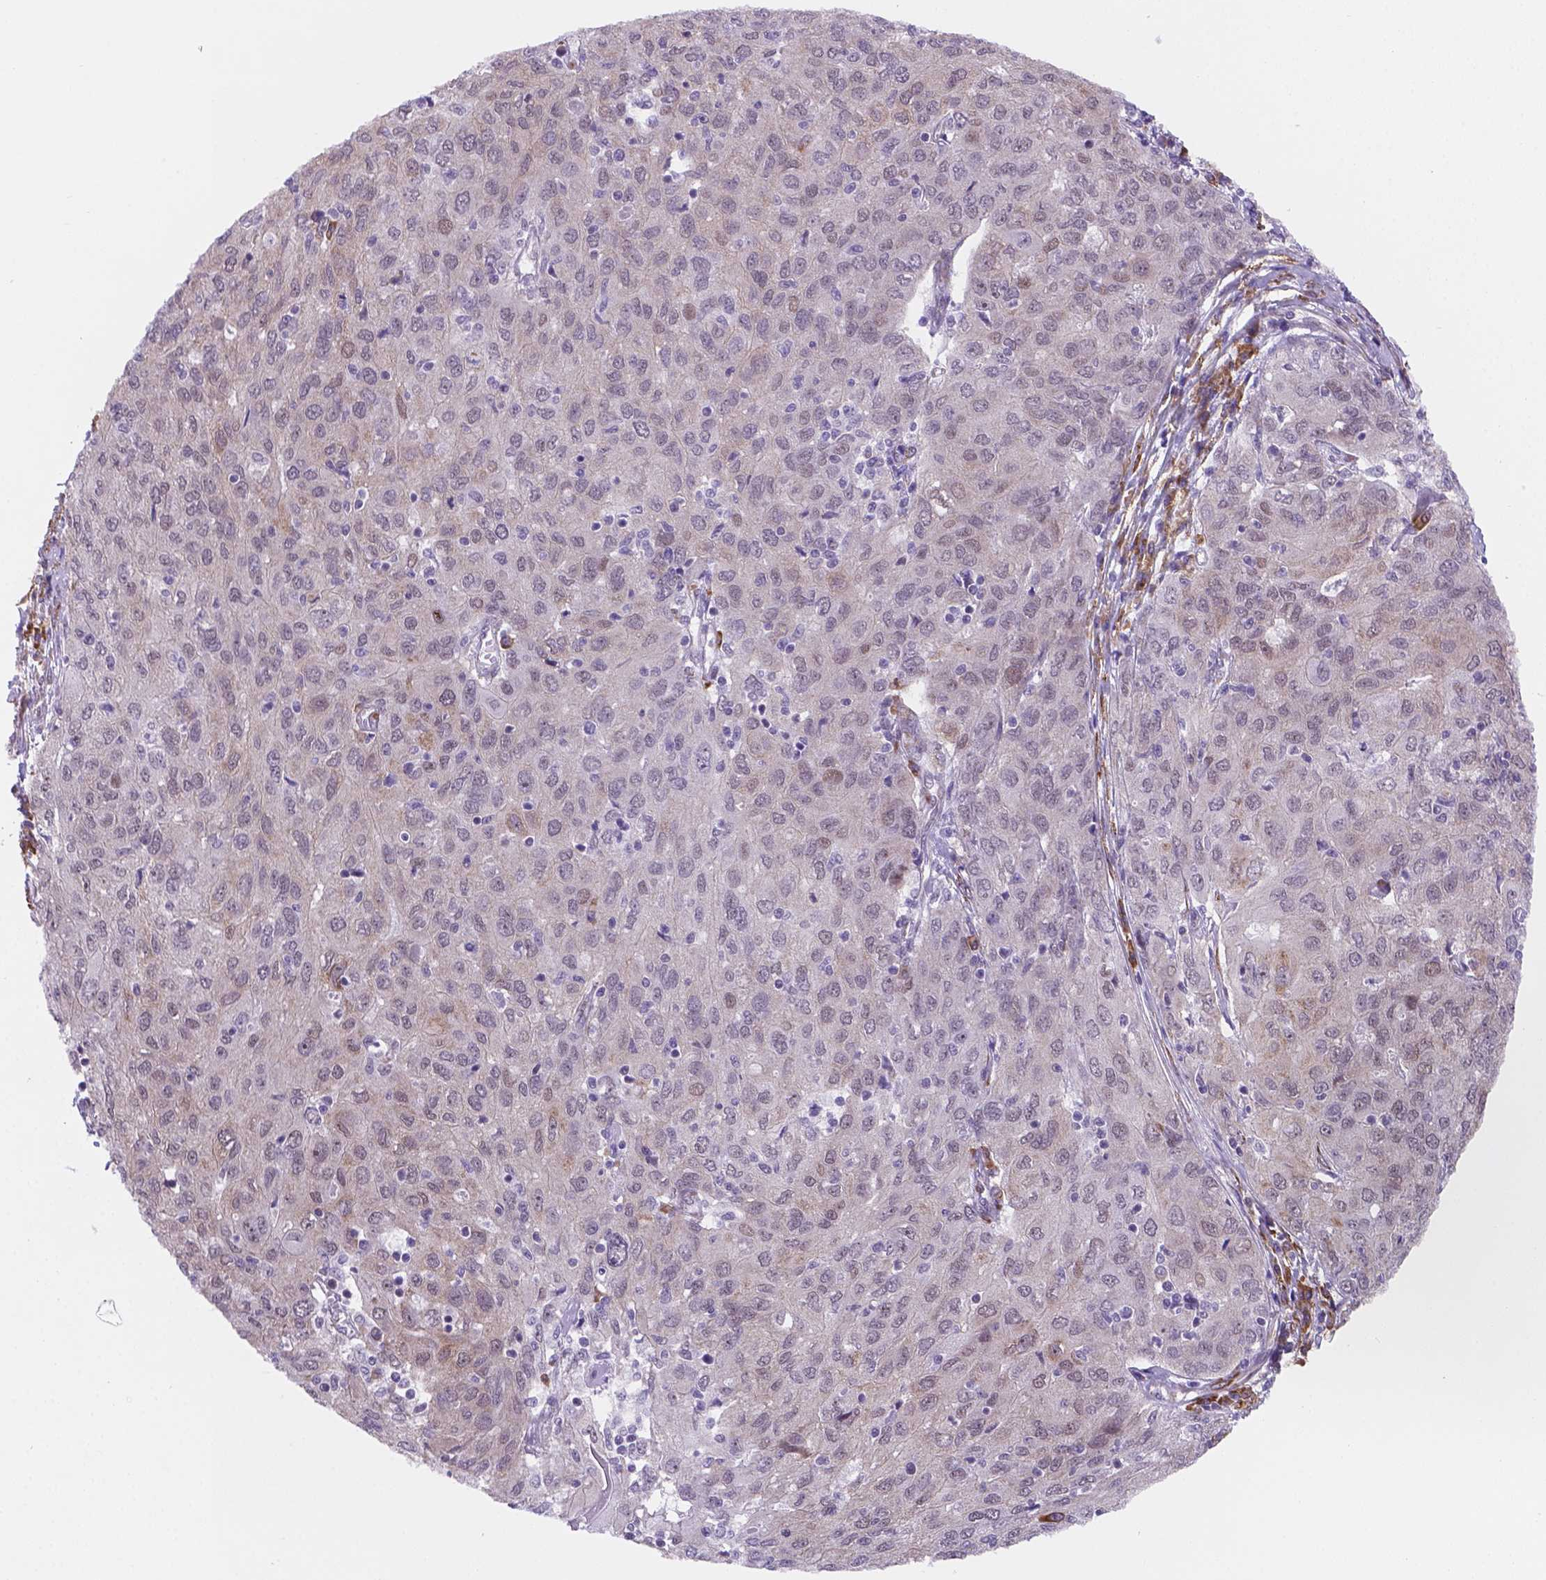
{"staining": {"intensity": "negative", "quantity": "none", "location": "none"}, "tissue": "ovarian cancer", "cell_type": "Tumor cells", "image_type": "cancer", "snomed": [{"axis": "morphology", "description": "Carcinoma, endometroid"}, {"axis": "topography", "description": "Ovary"}], "caption": "High magnification brightfield microscopy of ovarian cancer stained with DAB (3,3'-diaminobenzidine) (brown) and counterstained with hematoxylin (blue): tumor cells show no significant staining.", "gene": "FNIP1", "patient": {"sex": "female", "age": 50}}